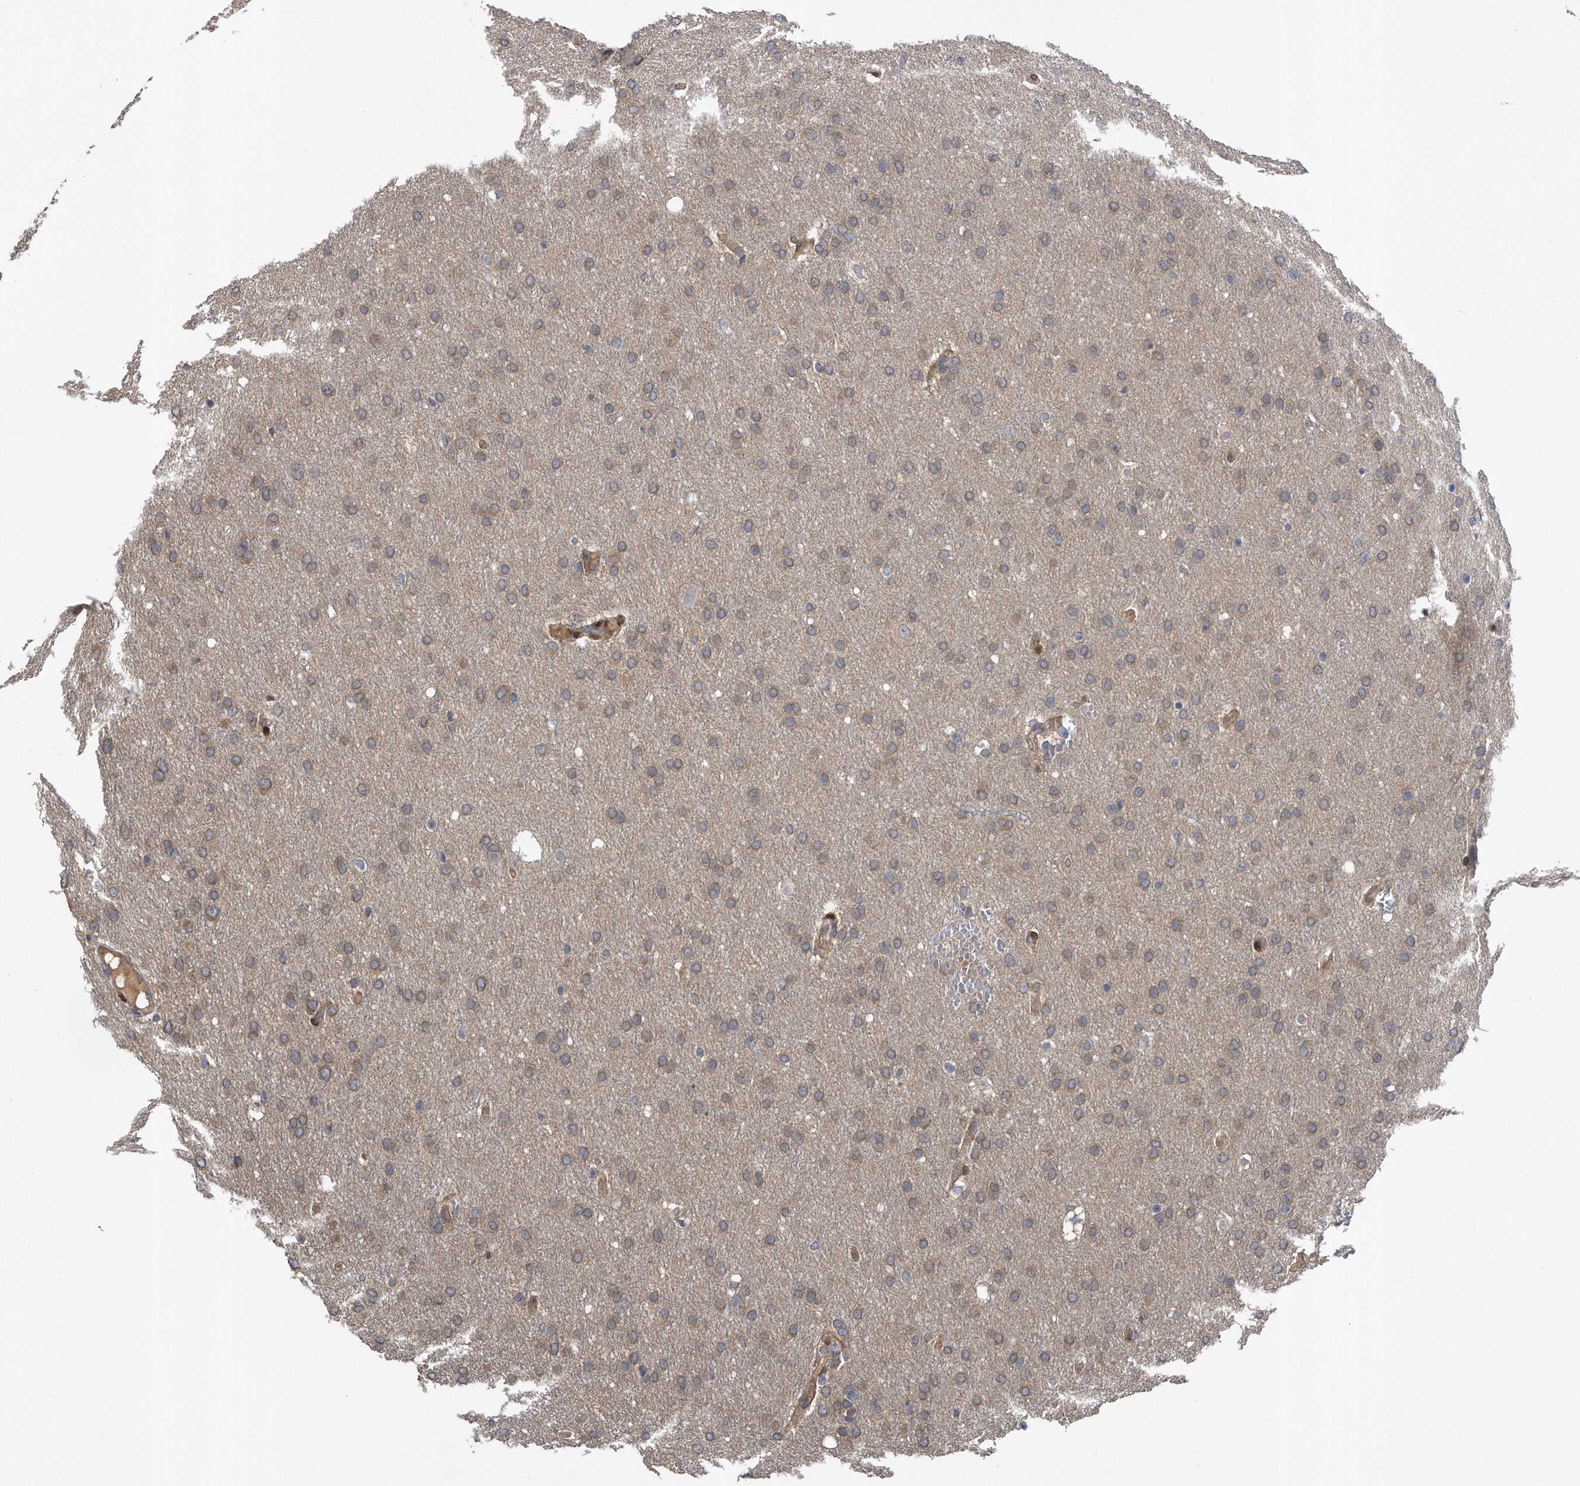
{"staining": {"intensity": "weak", "quantity": ">75%", "location": "cytoplasmic/membranous"}, "tissue": "glioma", "cell_type": "Tumor cells", "image_type": "cancer", "snomed": [{"axis": "morphology", "description": "Glioma, malignant, Low grade"}, {"axis": "topography", "description": "Brain"}], "caption": "A high-resolution photomicrograph shows immunohistochemistry staining of glioma, which shows weak cytoplasmic/membranous staining in about >75% of tumor cells.", "gene": "ZNF79", "patient": {"sex": "female", "age": 37}}